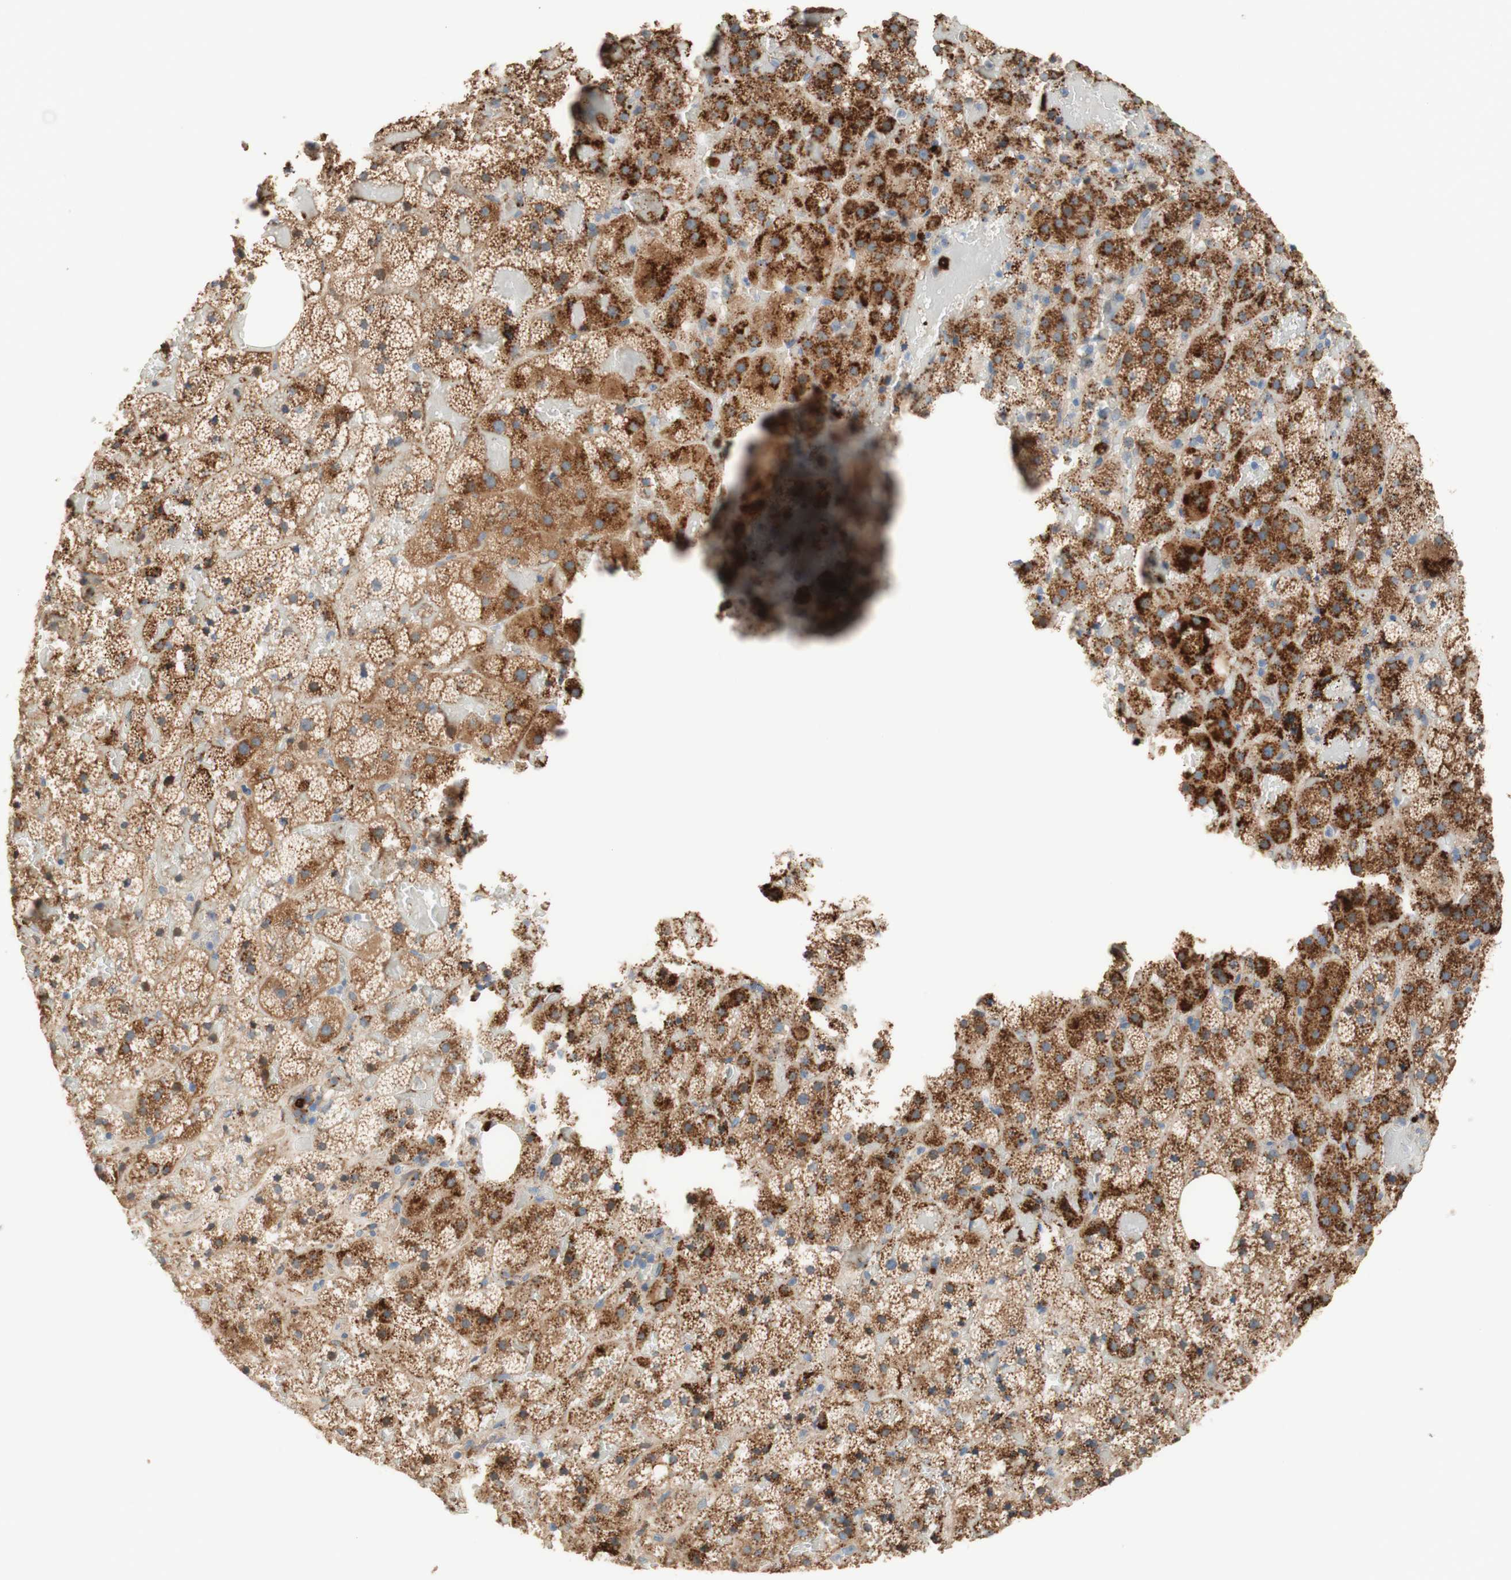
{"staining": {"intensity": "moderate", "quantity": ">75%", "location": "cytoplasmic/membranous"}, "tissue": "adrenal gland", "cell_type": "Glandular cells", "image_type": "normal", "snomed": [{"axis": "morphology", "description": "Normal tissue, NOS"}, {"axis": "topography", "description": "Adrenal gland"}], "caption": "Protein expression by immunohistochemistry (IHC) displays moderate cytoplasmic/membranous staining in approximately >75% of glandular cells in unremarkable adrenal gland. The staining was performed using DAB, with brown indicating positive protein expression. Nuclei are stained blue with hematoxylin.", "gene": "PTPN21", "patient": {"sex": "female", "age": 59}}